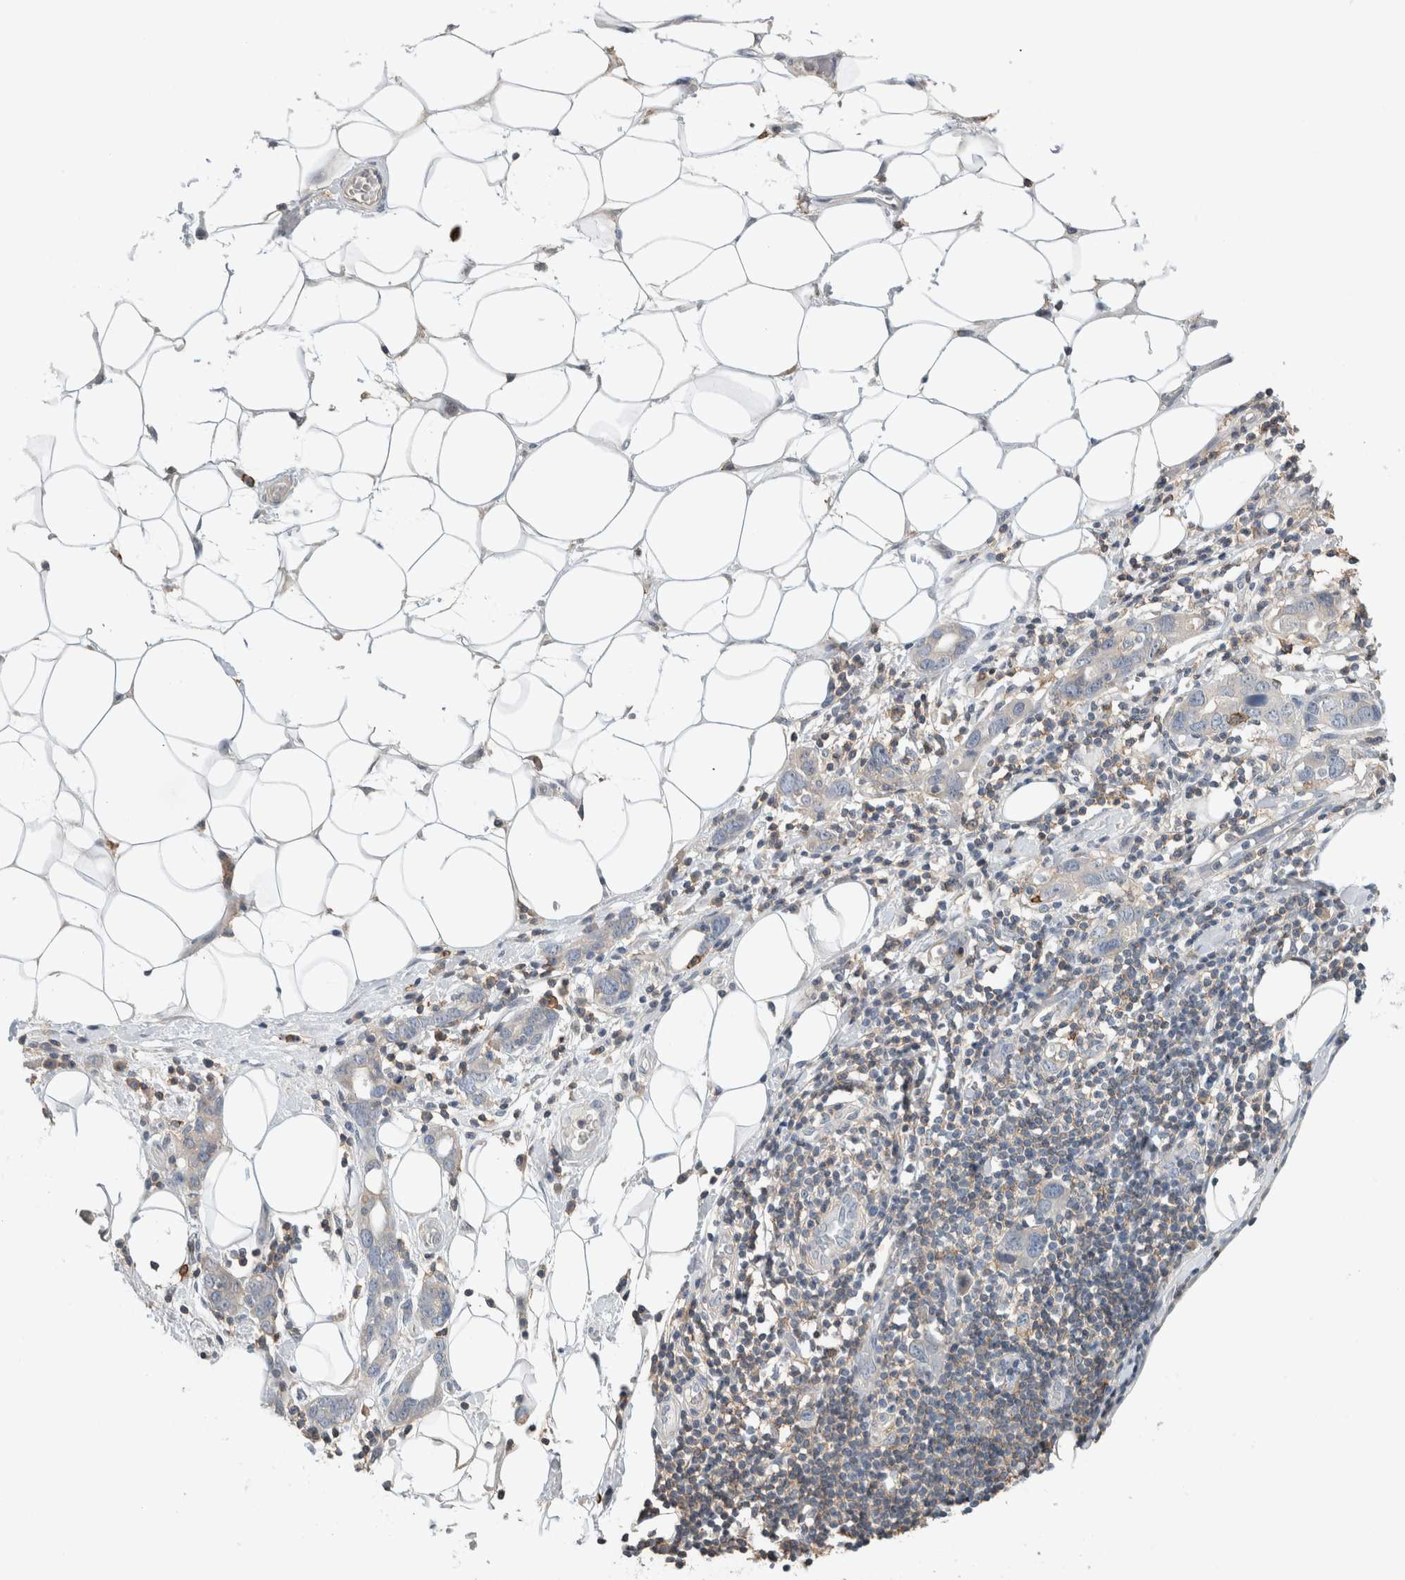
{"staining": {"intensity": "negative", "quantity": "none", "location": "none"}, "tissue": "stomach cancer", "cell_type": "Tumor cells", "image_type": "cancer", "snomed": [{"axis": "morphology", "description": "Adenocarcinoma, NOS"}, {"axis": "topography", "description": "Stomach, lower"}], "caption": "Immunohistochemical staining of stomach cancer (adenocarcinoma) demonstrates no significant staining in tumor cells. Nuclei are stained in blue.", "gene": "ERCC6L2", "patient": {"sex": "female", "age": 93}}